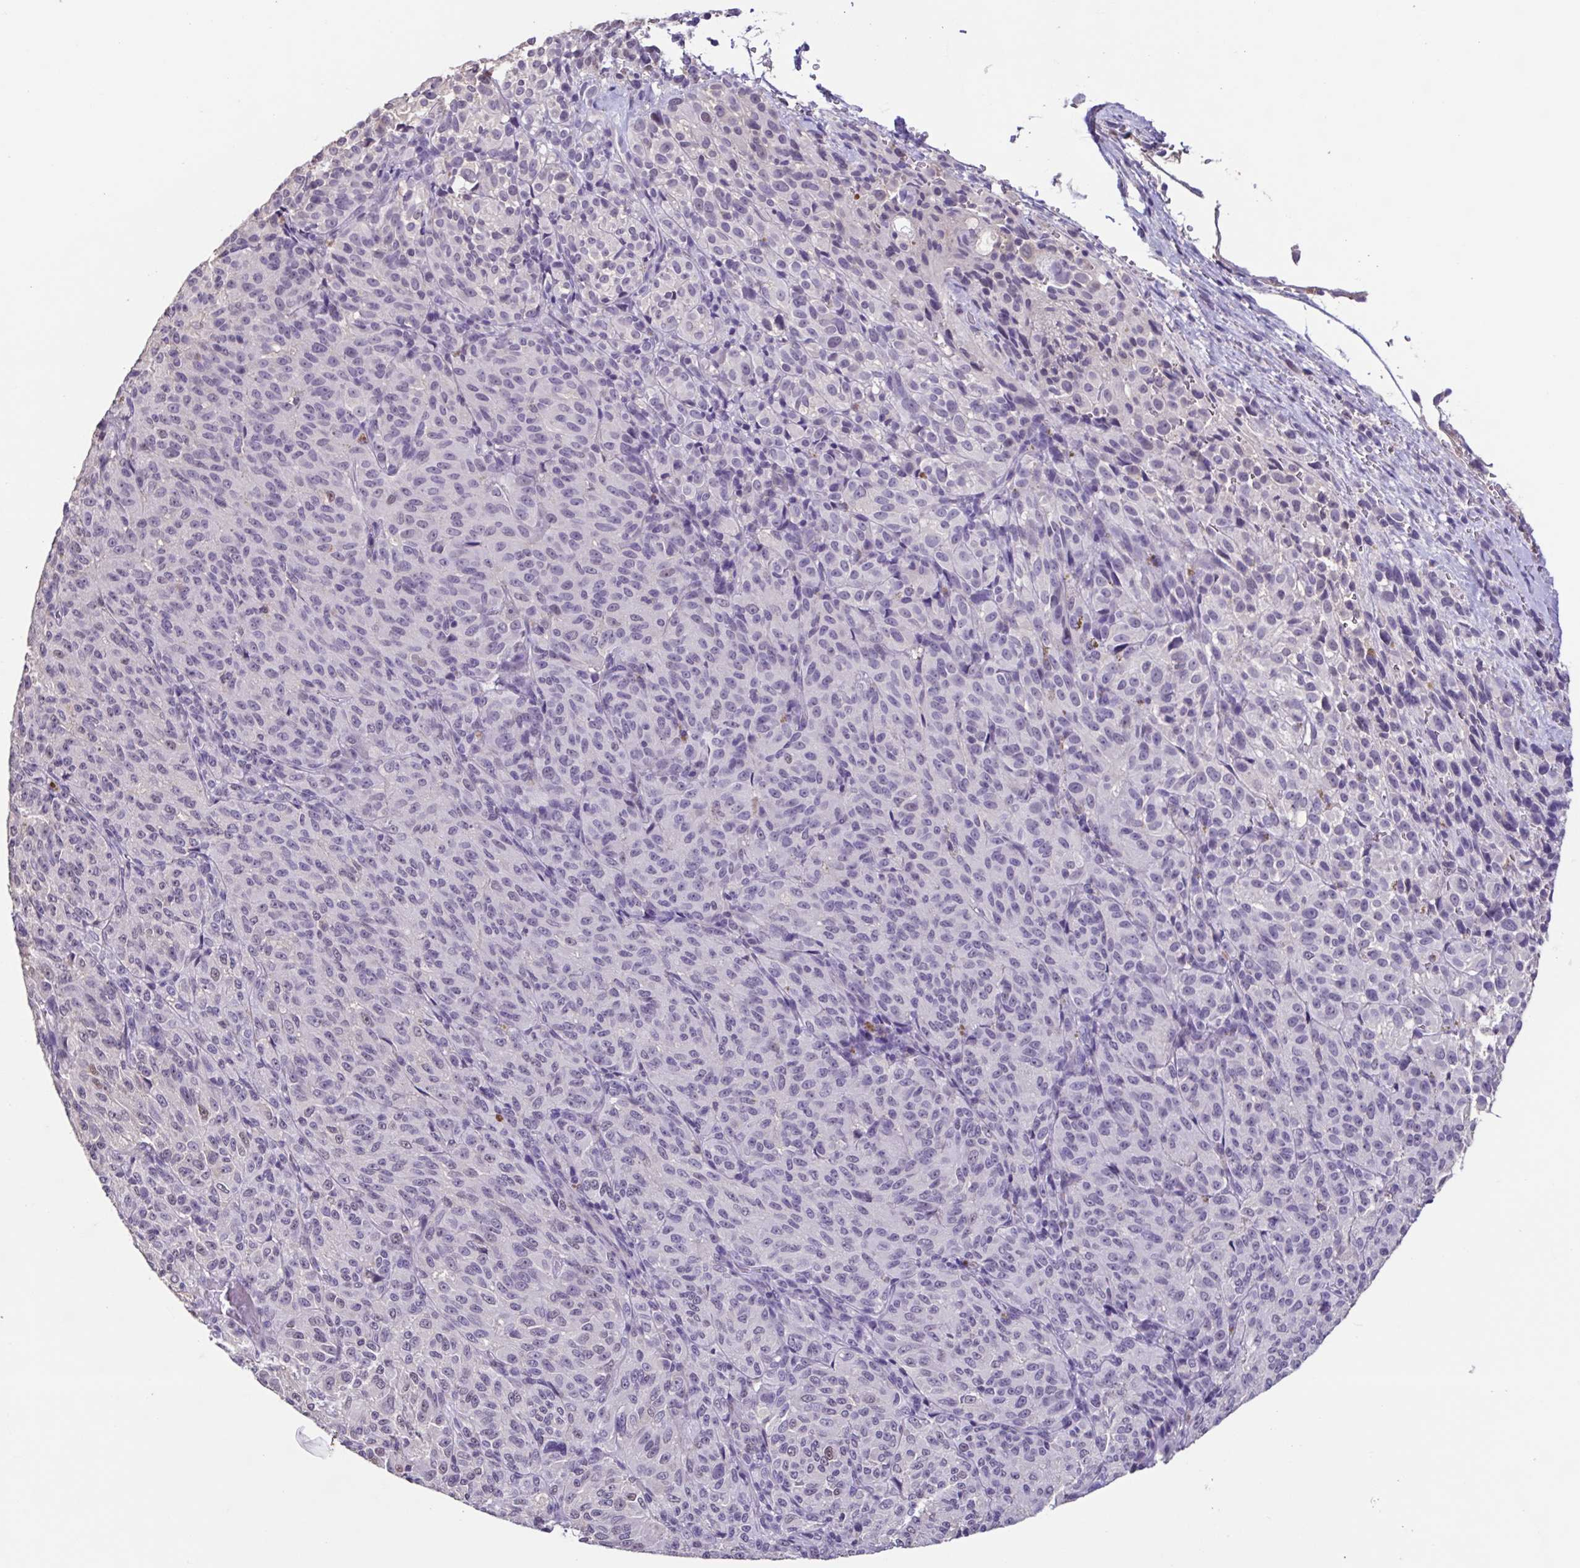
{"staining": {"intensity": "weak", "quantity": "<25%", "location": "nuclear"}, "tissue": "melanoma", "cell_type": "Tumor cells", "image_type": "cancer", "snomed": [{"axis": "morphology", "description": "Malignant melanoma, Metastatic site"}, {"axis": "topography", "description": "Brain"}], "caption": "Tumor cells are negative for brown protein staining in melanoma.", "gene": "ACTRT3", "patient": {"sex": "female", "age": 56}}